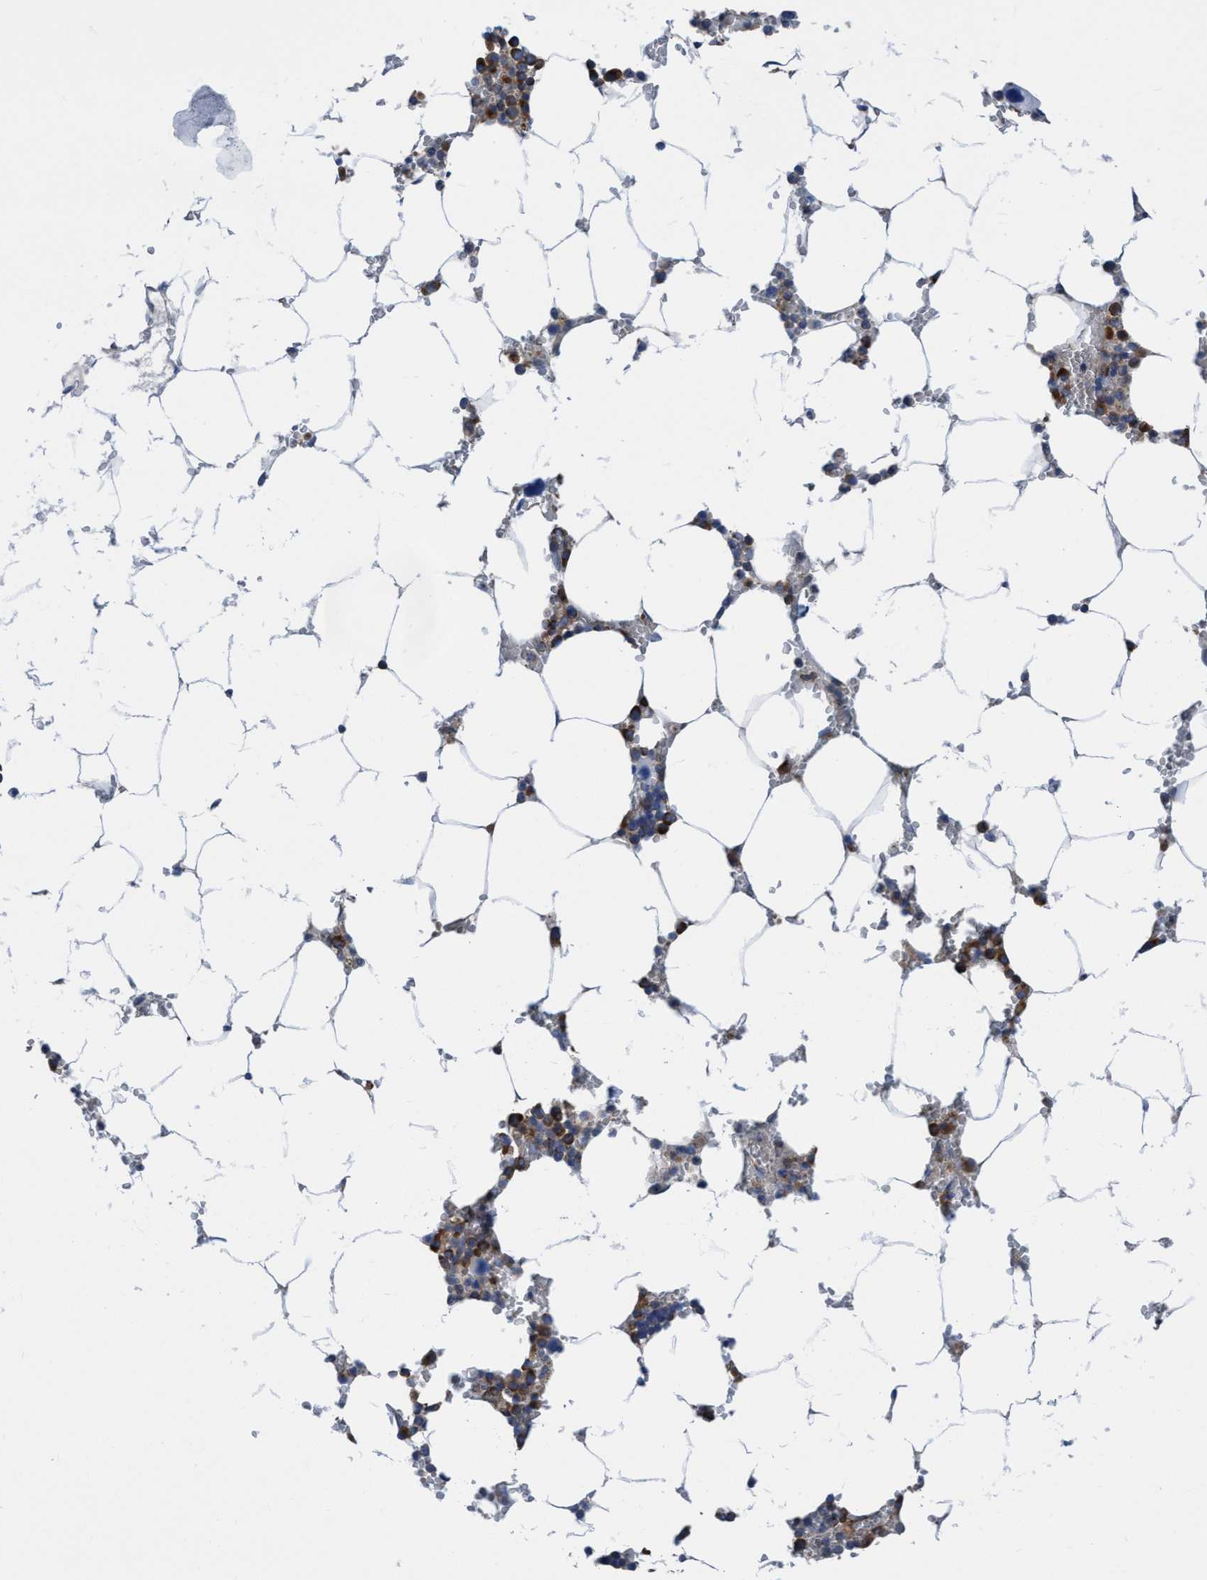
{"staining": {"intensity": "moderate", "quantity": "25%-75%", "location": "cytoplasmic/membranous"}, "tissue": "bone marrow", "cell_type": "Hematopoietic cells", "image_type": "normal", "snomed": [{"axis": "morphology", "description": "Normal tissue, NOS"}, {"axis": "topography", "description": "Bone marrow"}], "caption": "High-magnification brightfield microscopy of normal bone marrow stained with DAB (3,3'-diaminobenzidine) (brown) and counterstained with hematoxylin (blue). hematopoietic cells exhibit moderate cytoplasmic/membranous positivity is identified in approximately25%-75% of cells.", "gene": "NMT1", "patient": {"sex": "male", "age": 70}}